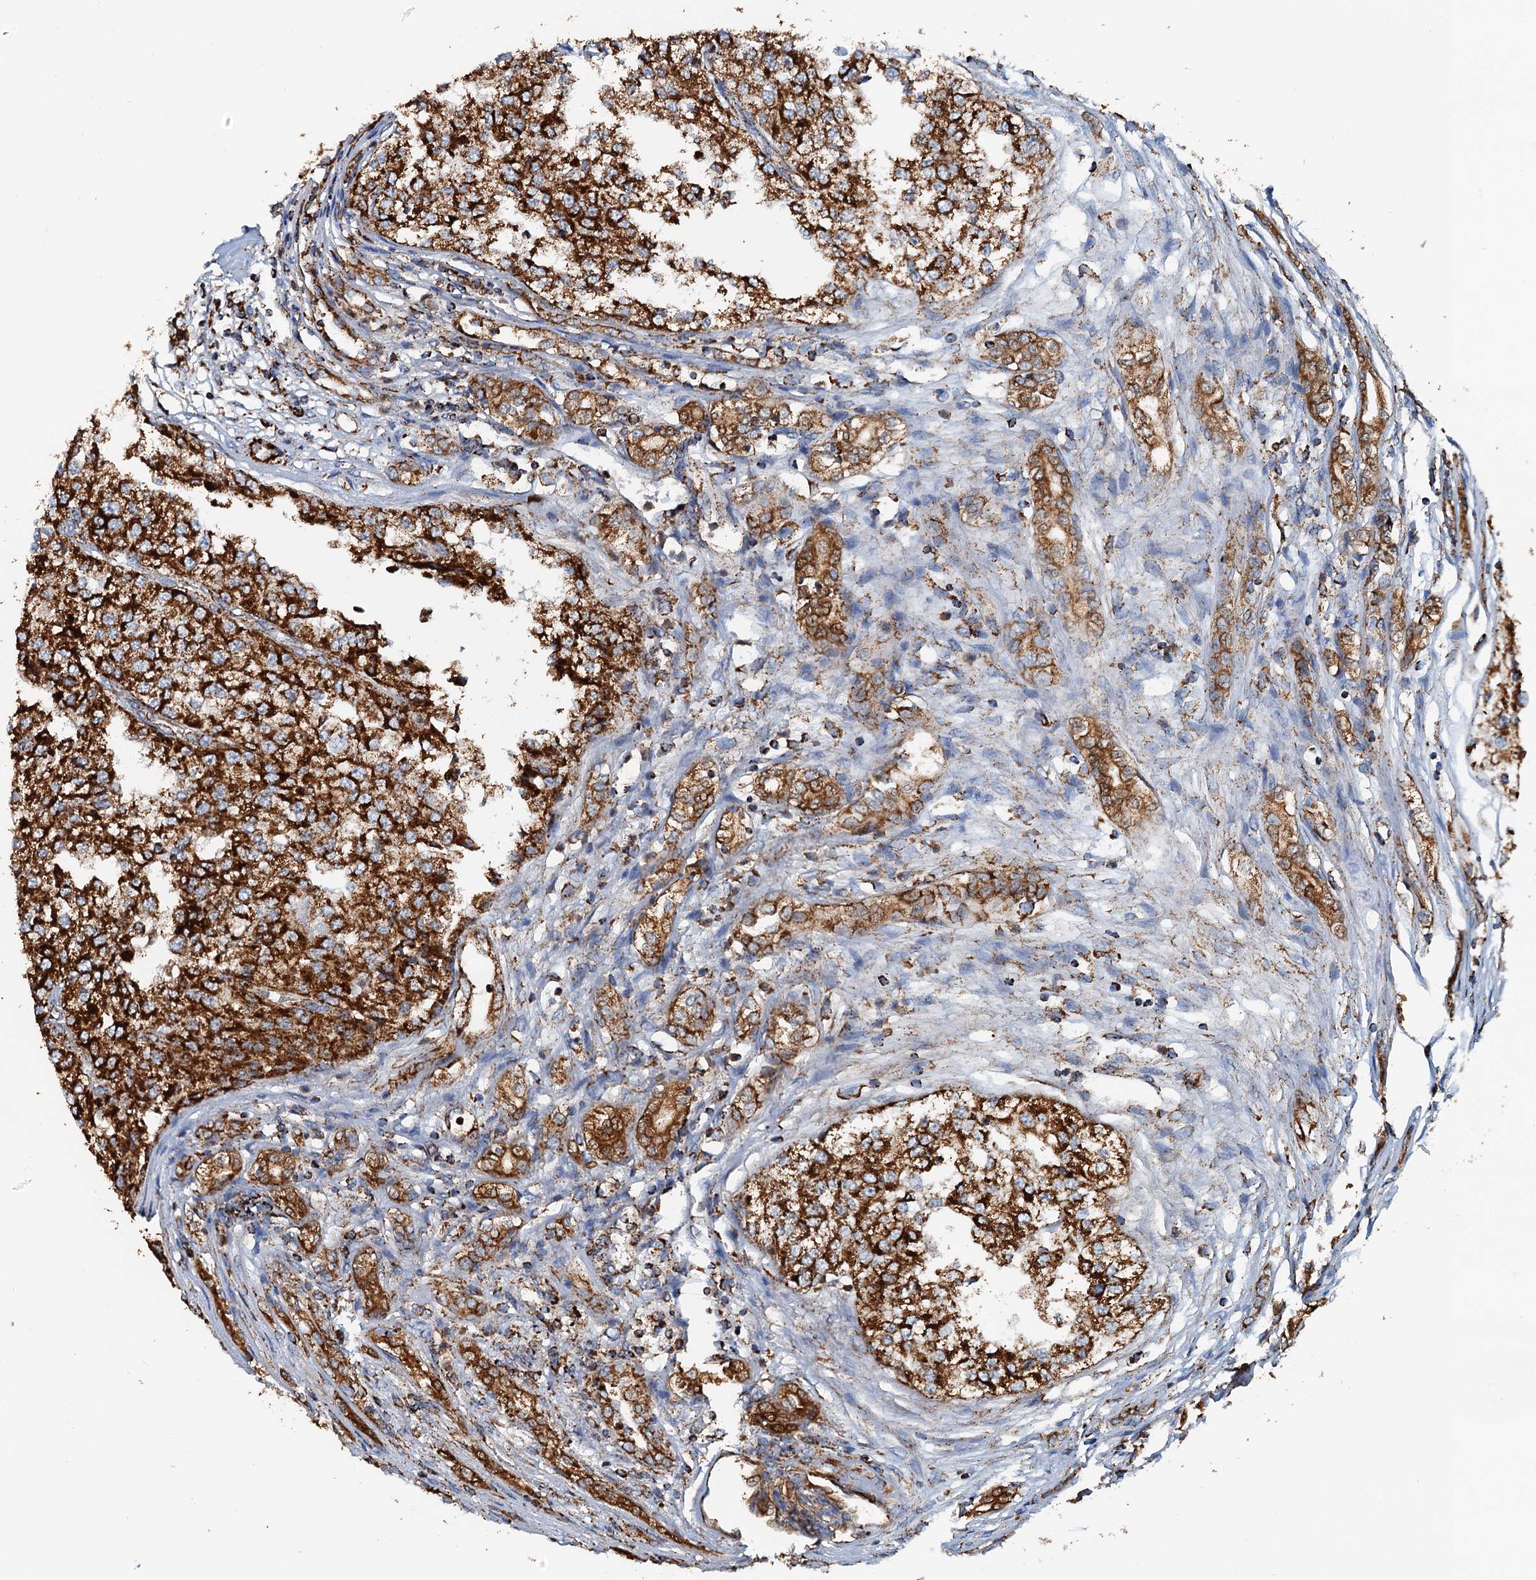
{"staining": {"intensity": "strong", "quantity": ">75%", "location": "cytoplasmic/membranous"}, "tissue": "renal cancer", "cell_type": "Tumor cells", "image_type": "cancer", "snomed": [{"axis": "morphology", "description": "Adenocarcinoma, NOS"}, {"axis": "topography", "description": "Kidney"}], "caption": "The immunohistochemical stain shows strong cytoplasmic/membranous staining in tumor cells of renal cancer tissue. The staining was performed using DAB (3,3'-diaminobenzidine) to visualize the protein expression in brown, while the nuclei were stained in blue with hematoxylin (Magnification: 20x).", "gene": "AAGAB", "patient": {"sex": "female", "age": 54}}